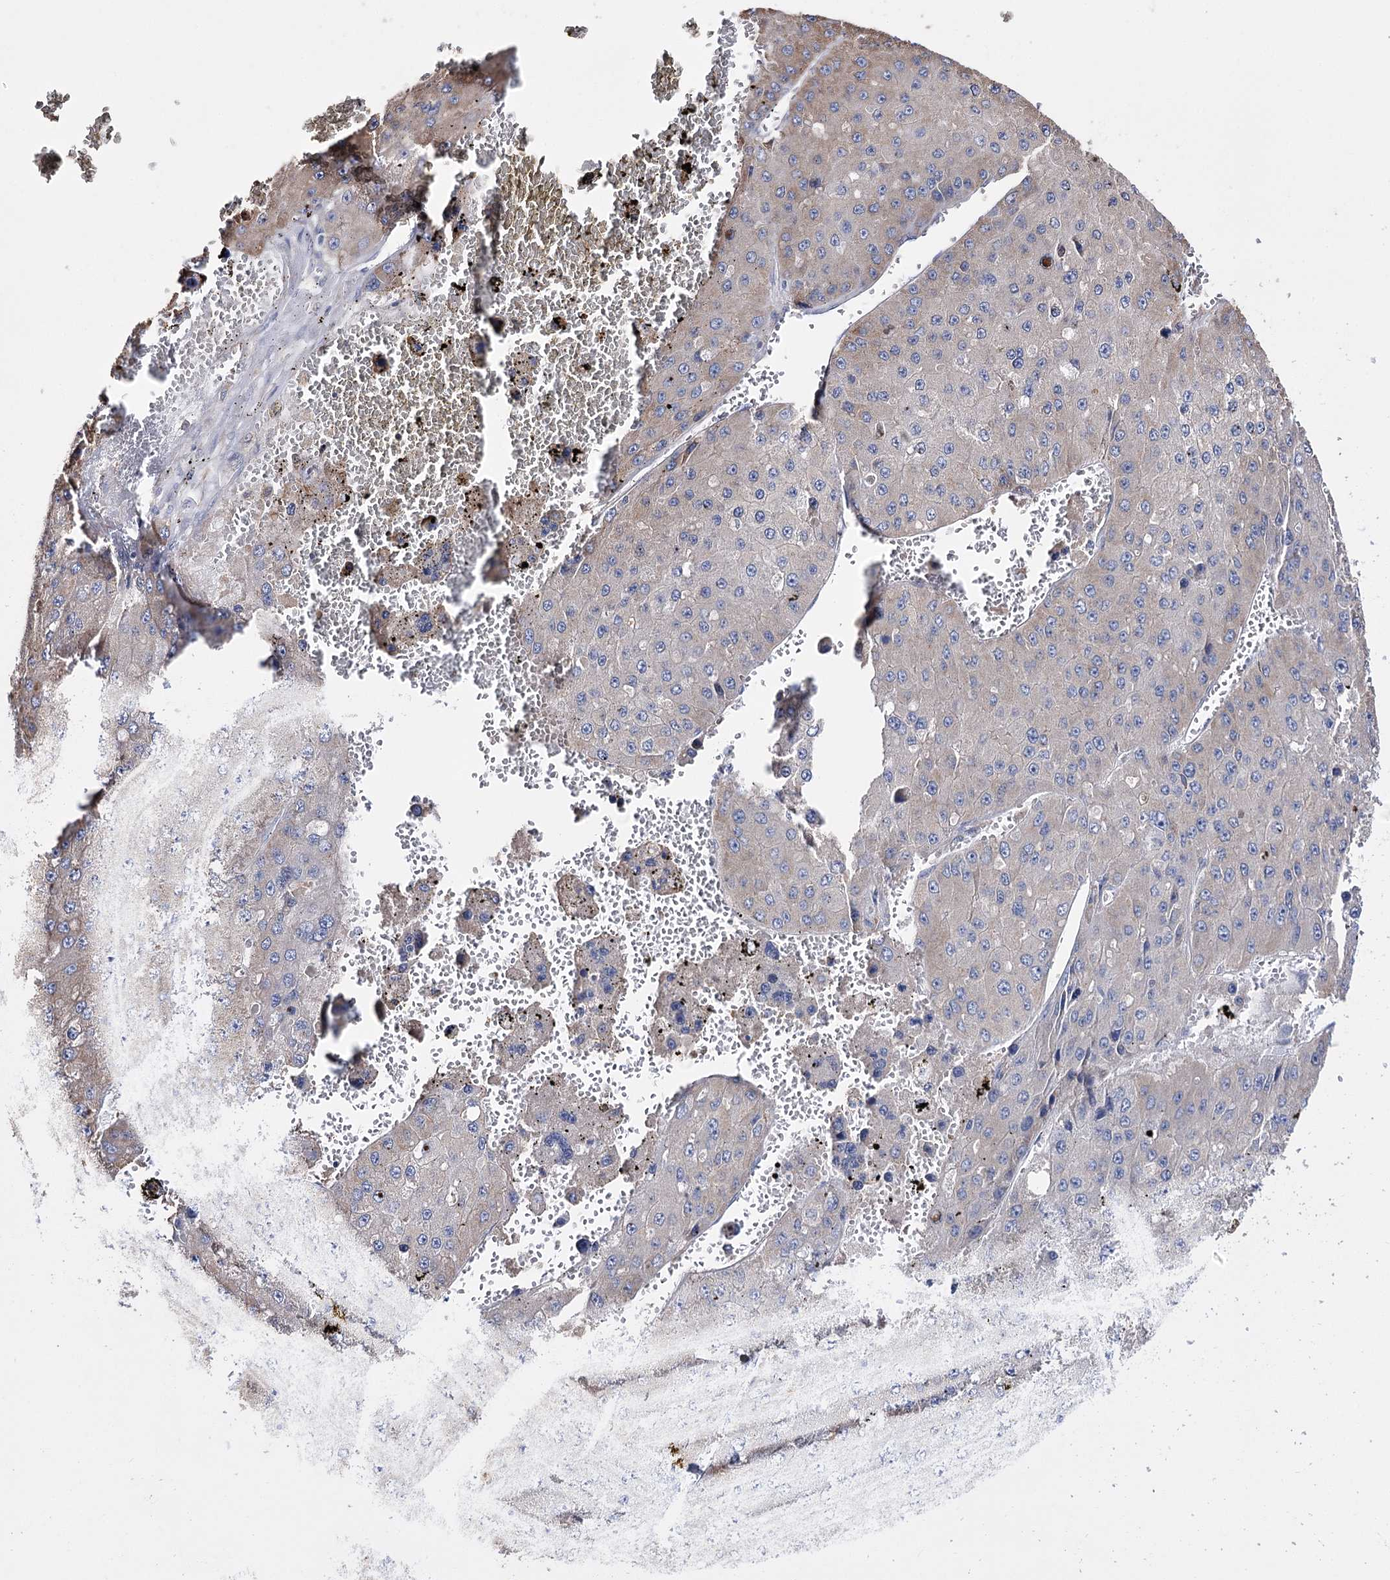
{"staining": {"intensity": "moderate", "quantity": "<25%", "location": "cytoplasmic/membranous"}, "tissue": "liver cancer", "cell_type": "Tumor cells", "image_type": "cancer", "snomed": [{"axis": "morphology", "description": "Carcinoma, Hepatocellular, NOS"}, {"axis": "topography", "description": "Liver"}], "caption": "Brown immunohistochemical staining in liver cancer shows moderate cytoplasmic/membranous expression in about <25% of tumor cells.", "gene": "PTER", "patient": {"sex": "female", "age": 73}}